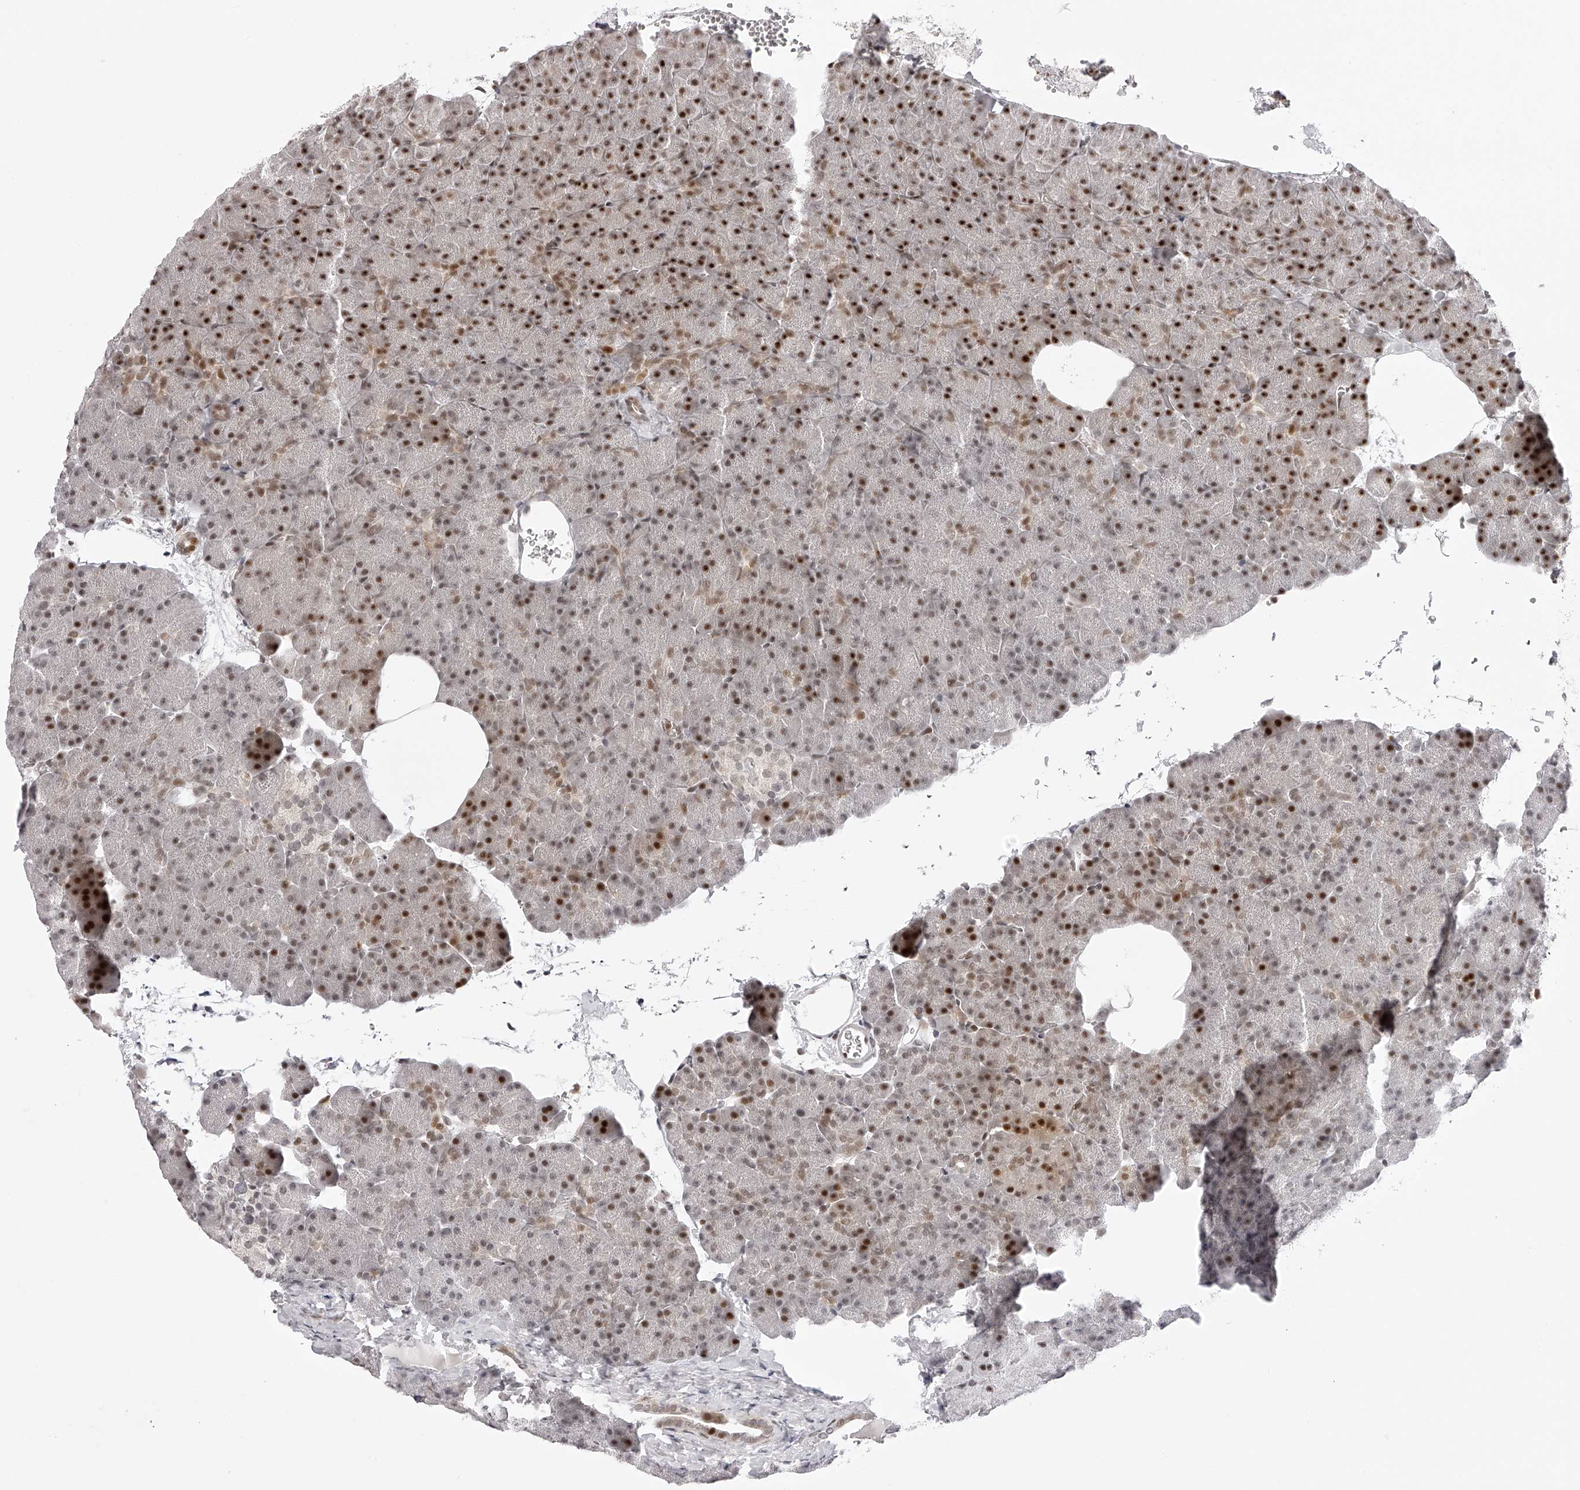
{"staining": {"intensity": "moderate", "quantity": "25%-75%", "location": "nuclear"}, "tissue": "pancreas", "cell_type": "Exocrine glandular cells", "image_type": "normal", "snomed": [{"axis": "morphology", "description": "Normal tissue, NOS"}, {"axis": "morphology", "description": "Carcinoid, malignant, NOS"}, {"axis": "topography", "description": "Pancreas"}], "caption": "Immunohistochemical staining of normal human pancreas demonstrates medium levels of moderate nuclear positivity in approximately 25%-75% of exocrine glandular cells. (DAB IHC, brown staining for protein, blue staining for nuclei).", "gene": "PLEKHG1", "patient": {"sex": "female", "age": 35}}